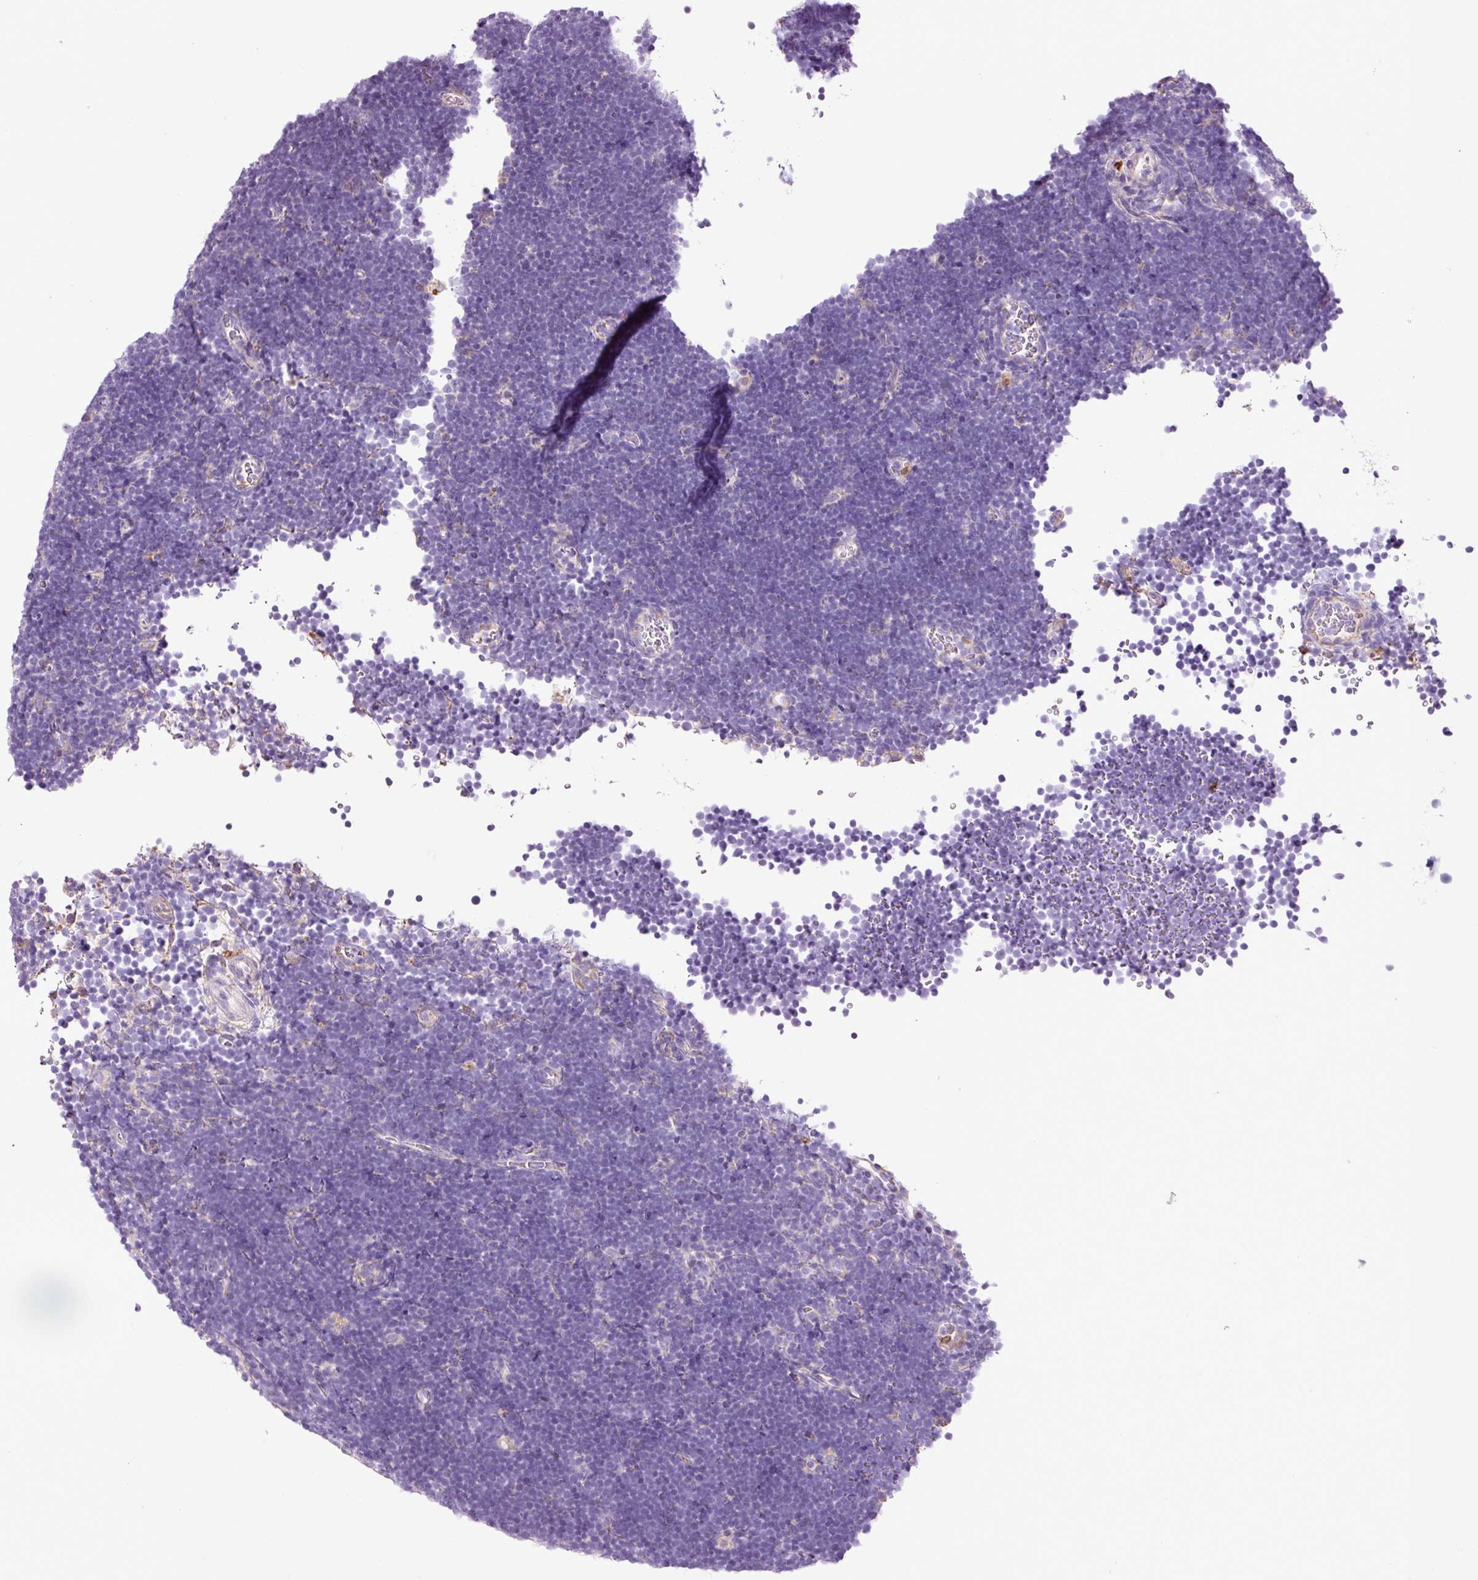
{"staining": {"intensity": "negative", "quantity": "none", "location": "none"}, "tissue": "lymphoma", "cell_type": "Tumor cells", "image_type": "cancer", "snomed": [{"axis": "morphology", "description": "Malignant lymphoma, non-Hodgkin's type, High grade"}, {"axis": "topography", "description": "Lymph node"}], "caption": "The micrograph shows no staining of tumor cells in high-grade malignant lymphoma, non-Hodgkin's type.", "gene": "TMC8", "patient": {"sex": "male", "age": 13}}